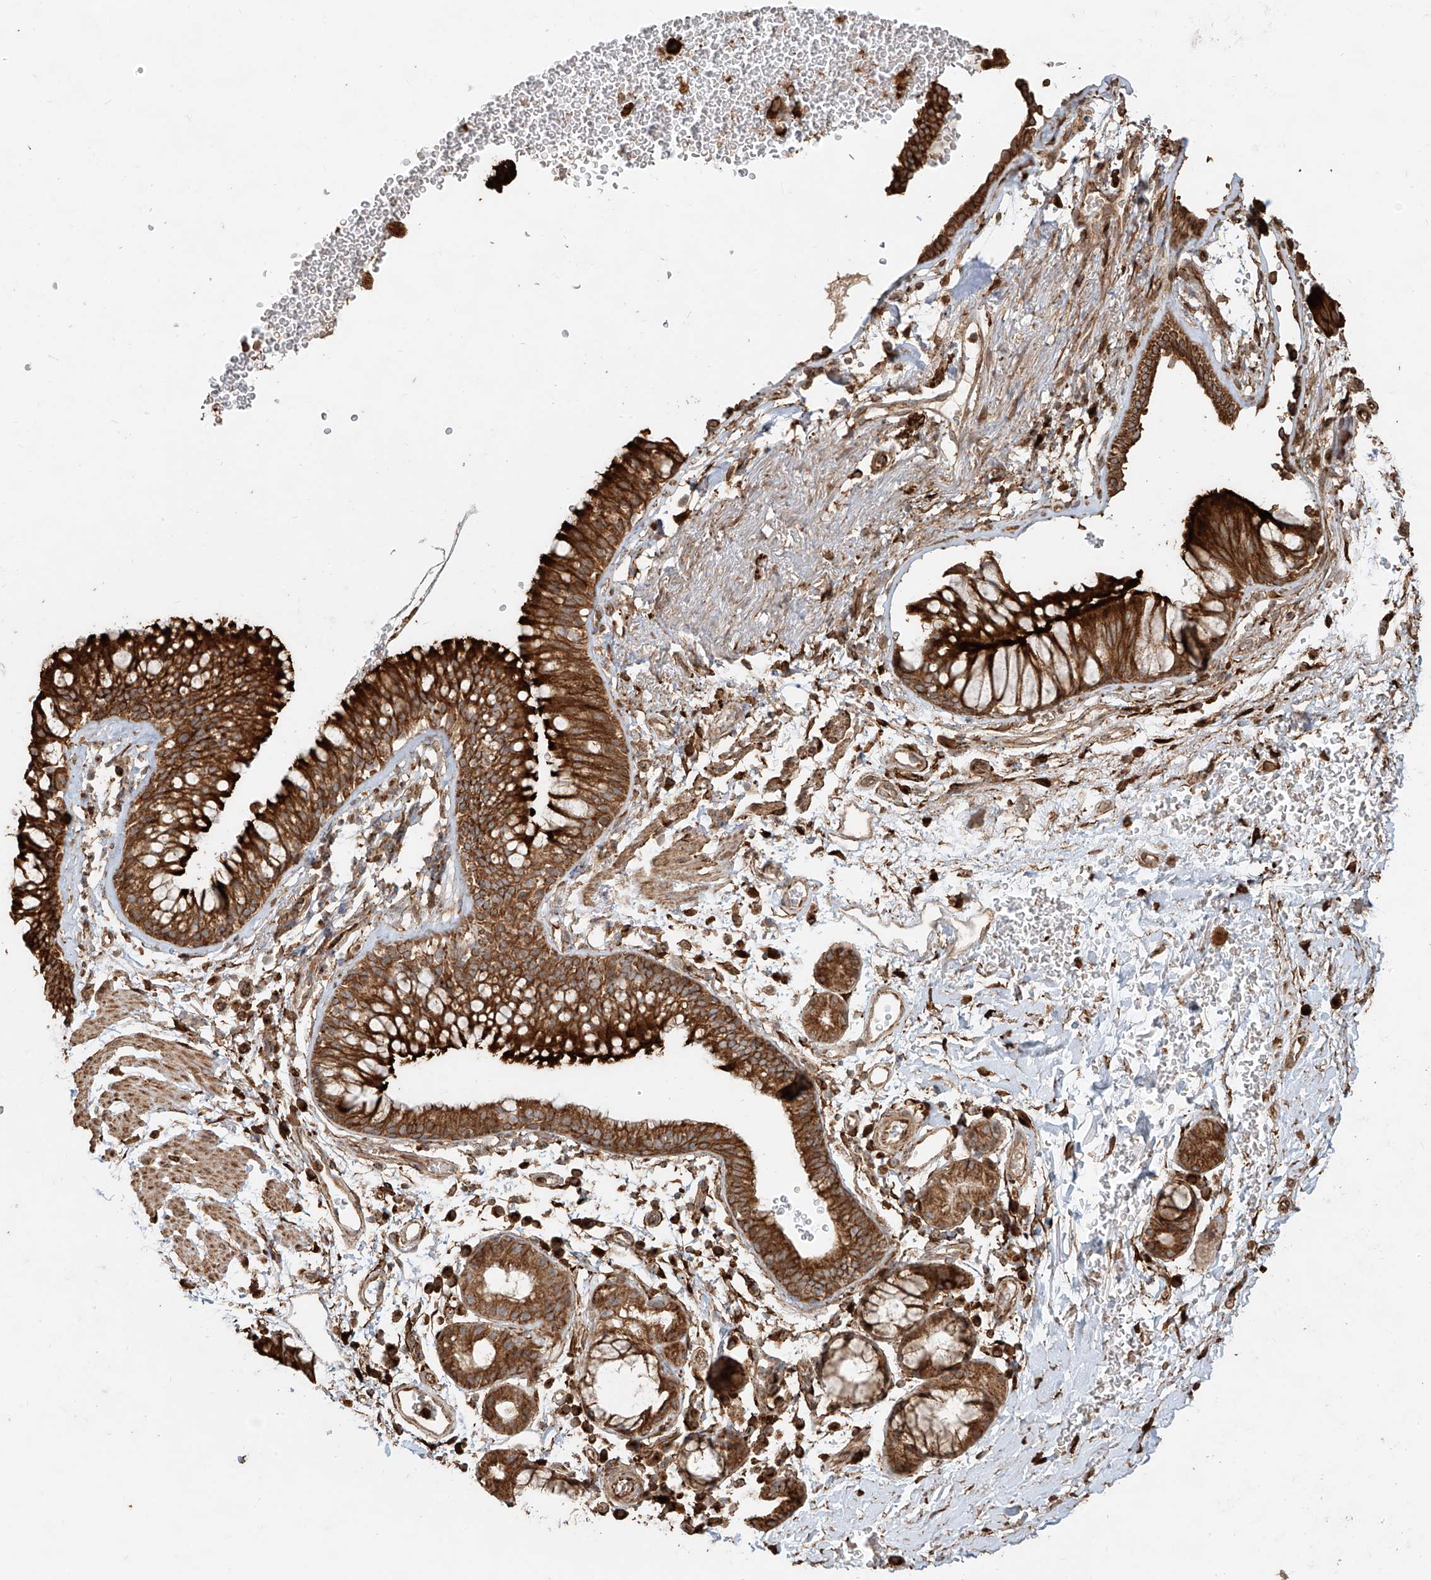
{"staining": {"intensity": "strong", "quantity": ">75%", "location": "cytoplasmic/membranous"}, "tissue": "bronchus", "cell_type": "Respiratory epithelial cells", "image_type": "normal", "snomed": [{"axis": "morphology", "description": "Normal tissue, NOS"}, {"axis": "topography", "description": "Cartilage tissue"}, {"axis": "topography", "description": "Bronchus"}], "caption": "Protein analysis of benign bronchus displays strong cytoplasmic/membranous positivity in about >75% of respiratory epithelial cells.", "gene": "EFNB1", "patient": {"sex": "female", "age": 53}}